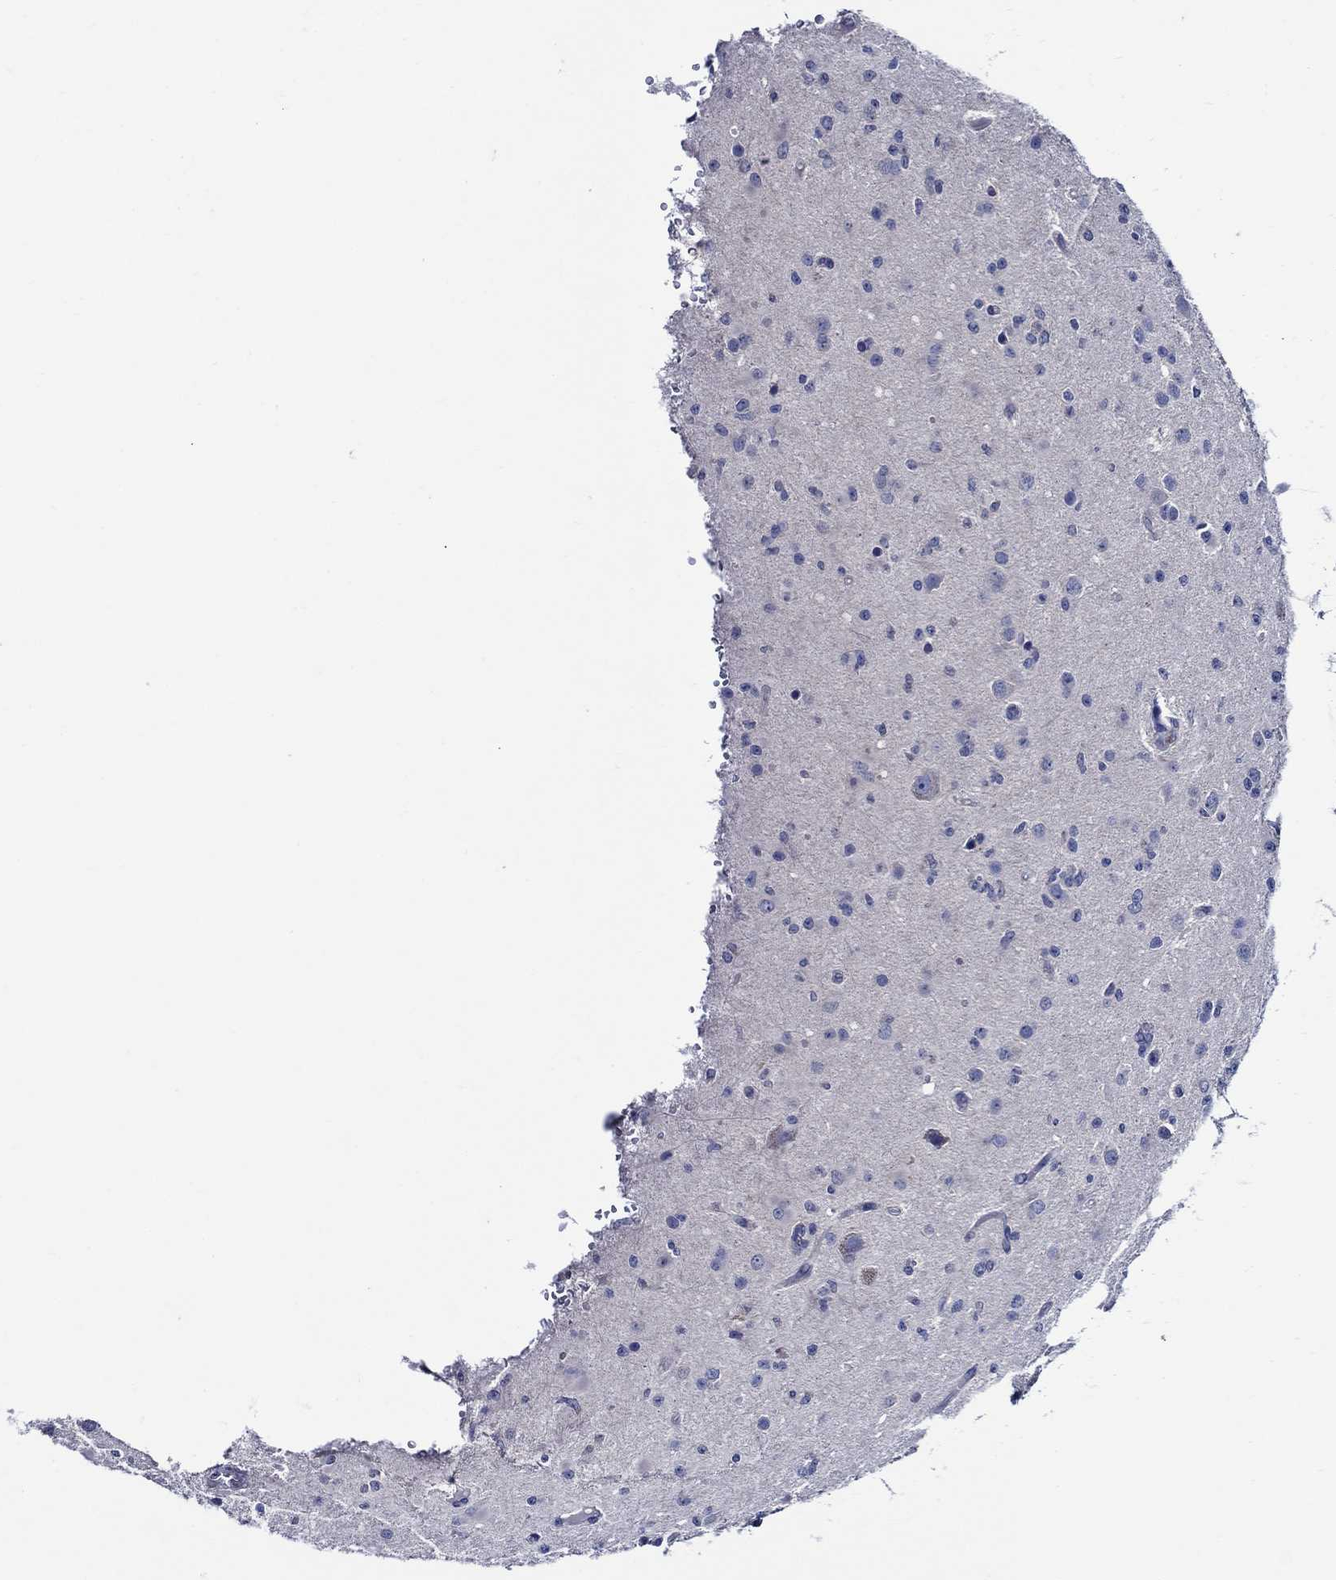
{"staining": {"intensity": "negative", "quantity": "none", "location": "none"}, "tissue": "glioma", "cell_type": "Tumor cells", "image_type": "cancer", "snomed": [{"axis": "morphology", "description": "Glioma, malignant, Low grade"}, {"axis": "topography", "description": "Brain"}], "caption": "IHC histopathology image of neoplastic tissue: human malignant glioma (low-grade) stained with DAB displays no significant protein positivity in tumor cells.", "gene": "SKOR1", "patient": {"sex": "female", "age": 45}}